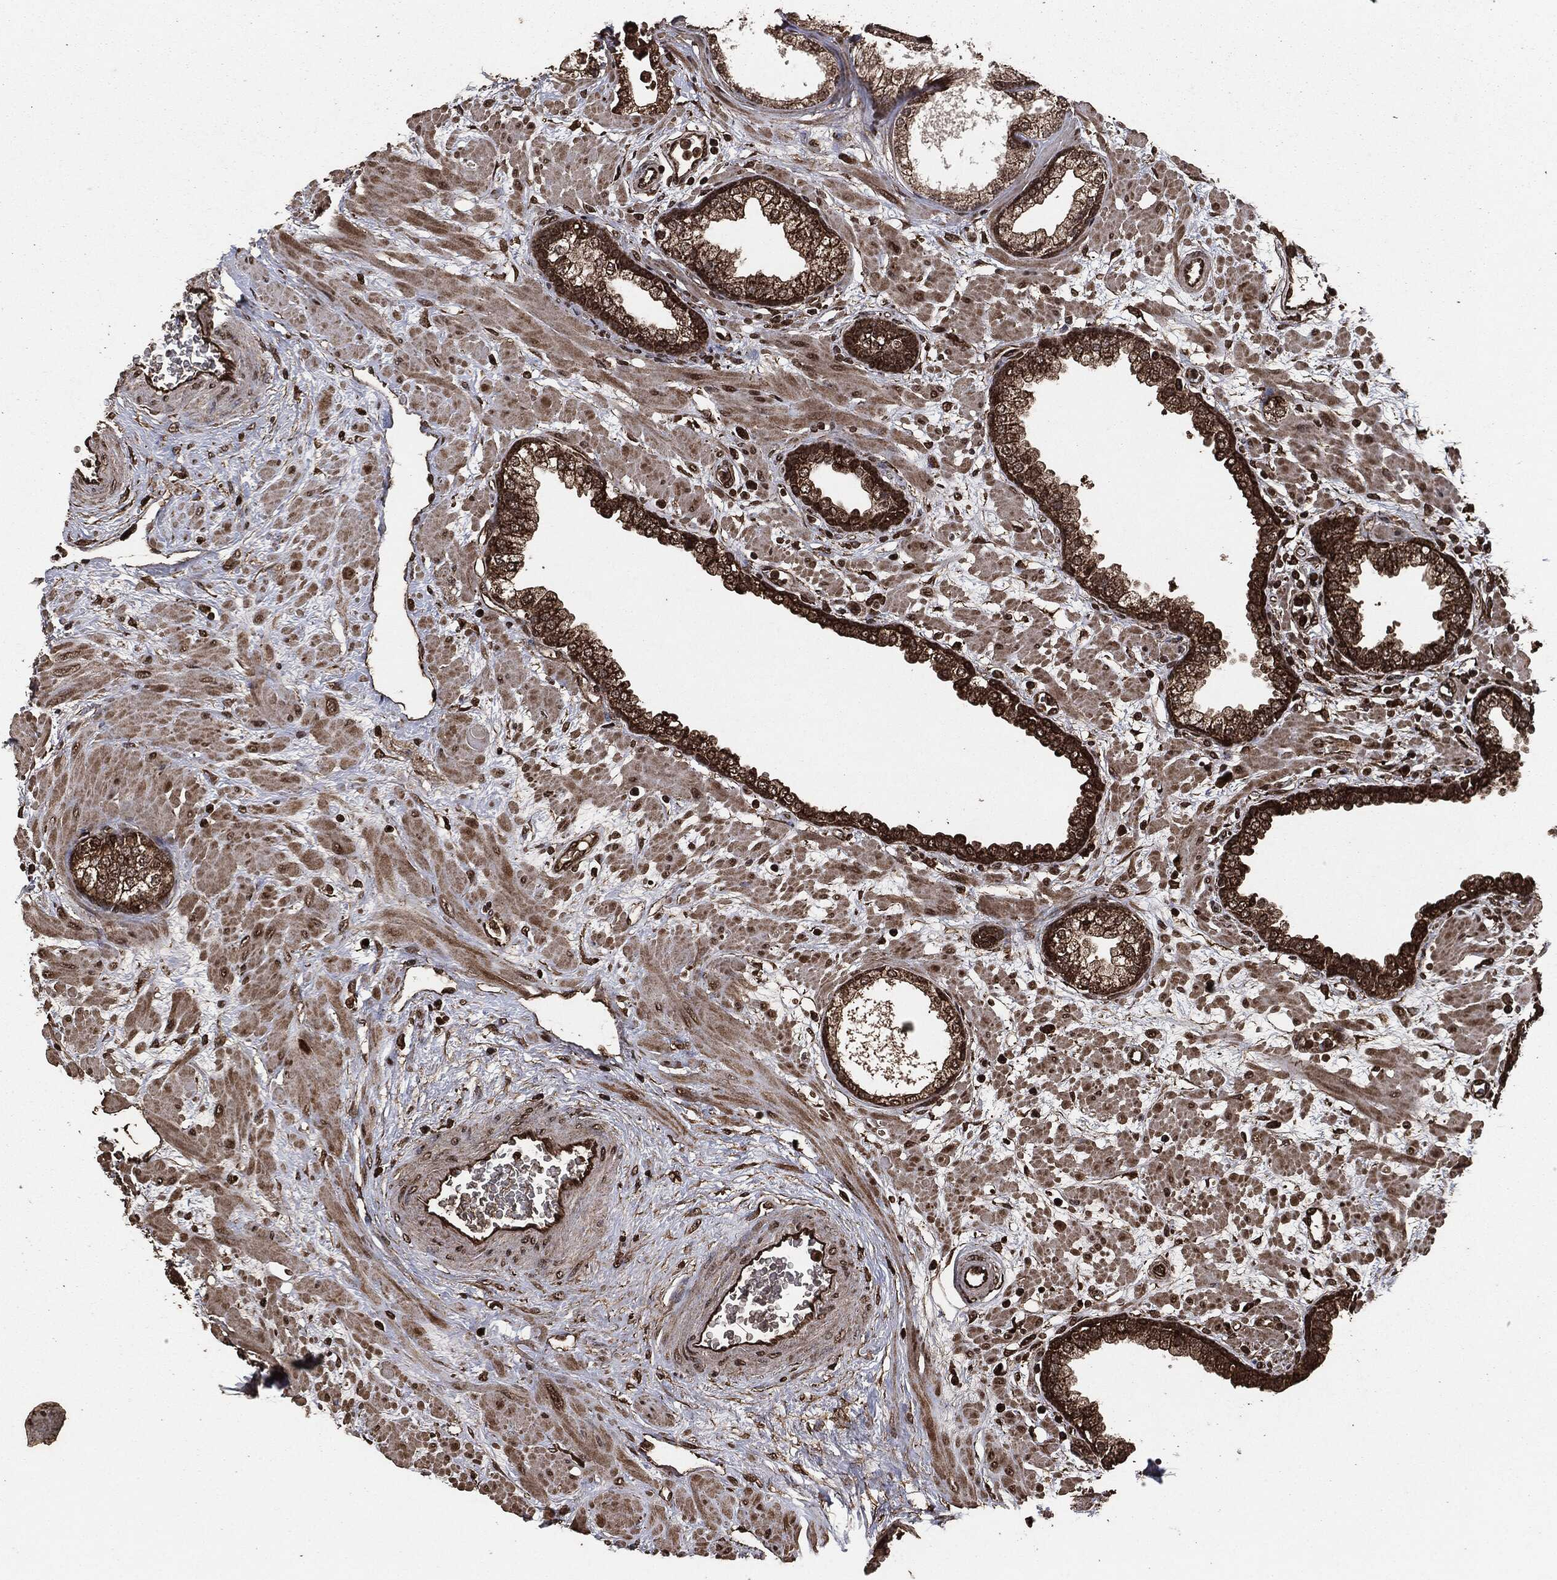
{"staining": {"intensity": "strong", "quantity": "25%-75%", "location": "cytoplasmic/membranous"}, "tissue": "prostate", "cell_type": "Glandular cells", "image_type": "normal", "snomed": [{"axis": "morphology", "description": "Normal tissue, NOS"}, {"axis": "topography", "description": "Prostate"}], "caption": "Protein staining of benign prostate shows strong cytoplasmic/membranous expression in approximately 25%-75% of glandular cells.", "gene": "EGFR", "patient": {"sex": "male", "age": 63}}